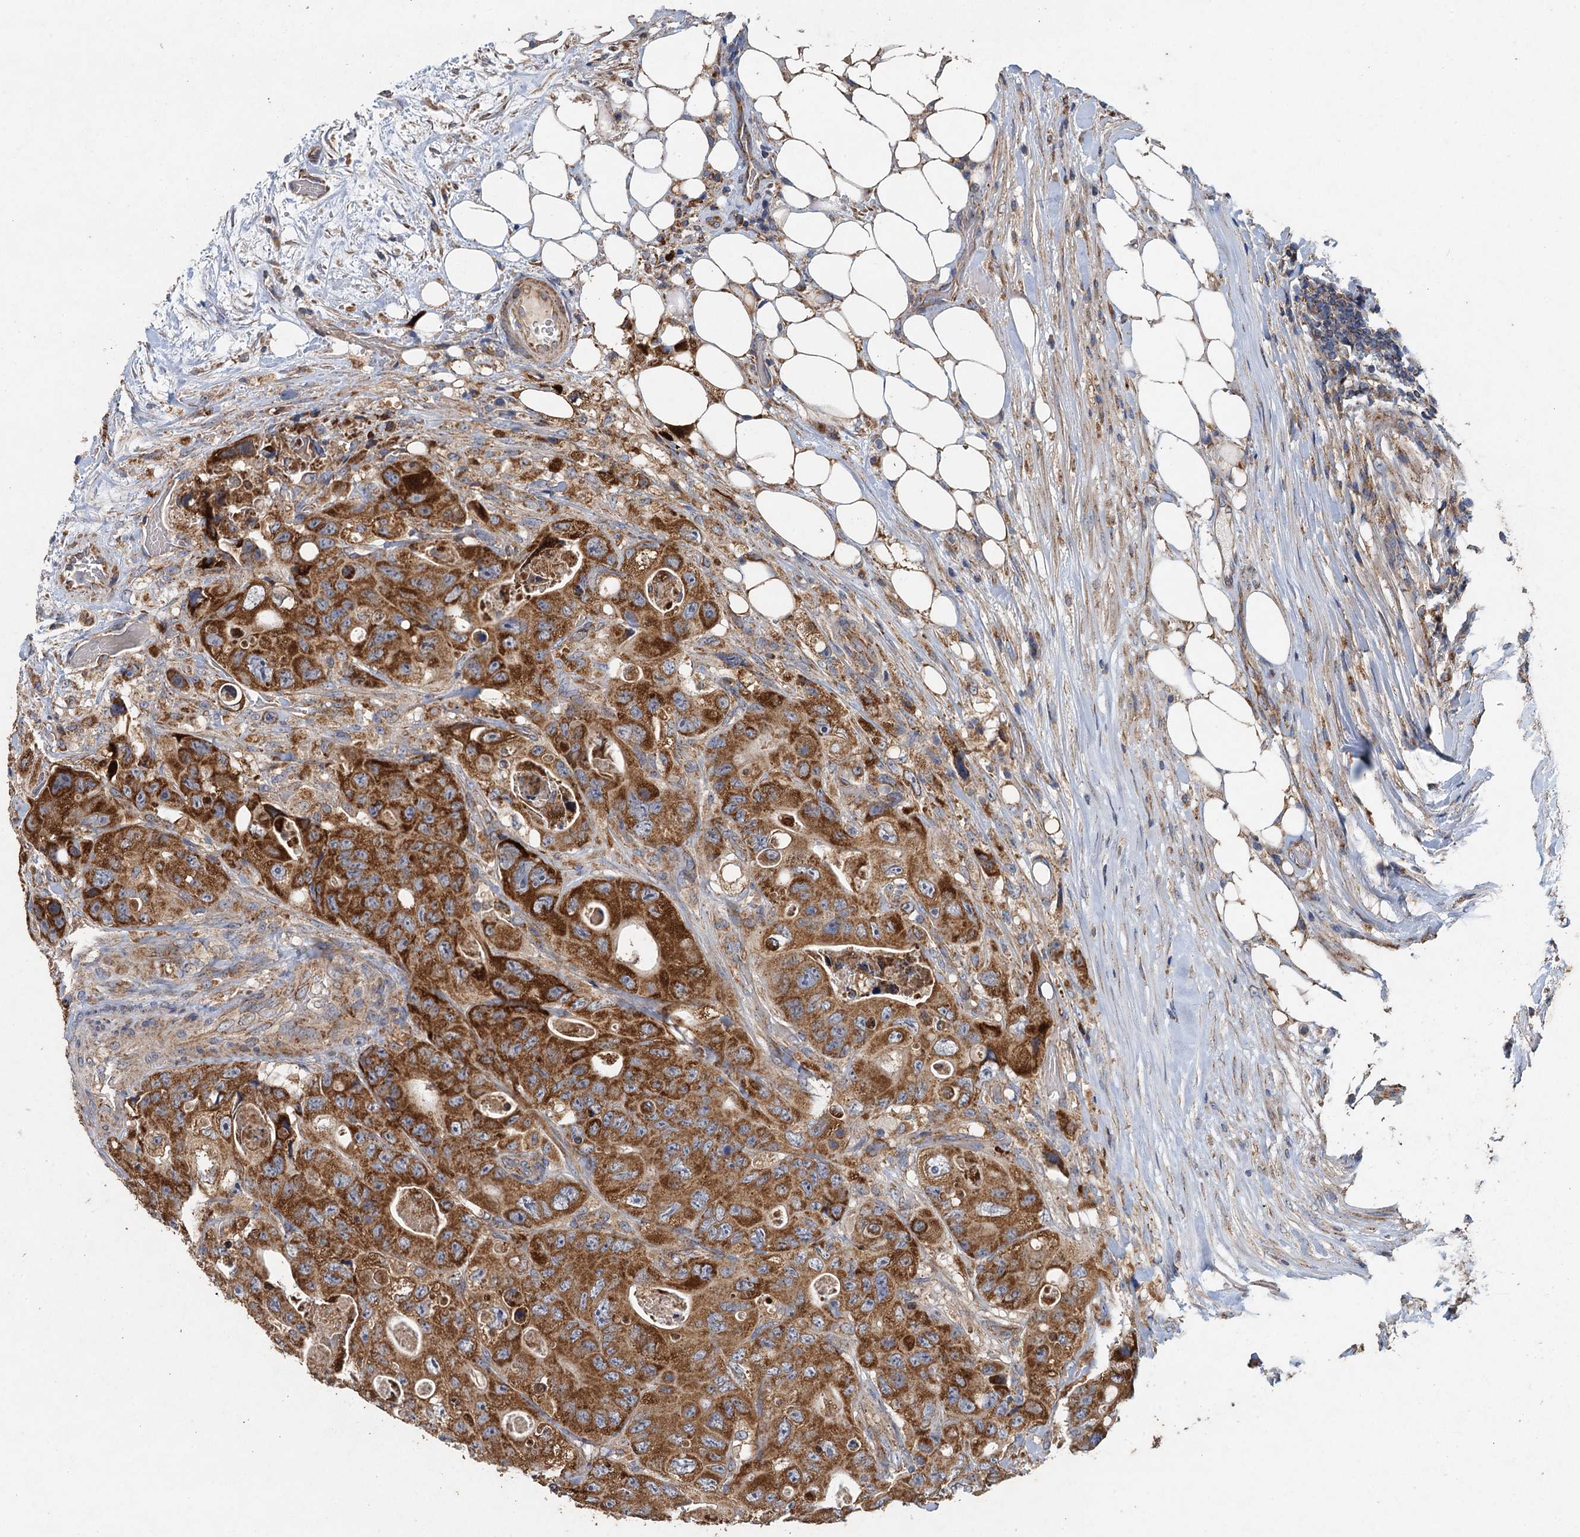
{"staining": {"intensity": "strong", "quantity": ">75%", "location": "cytoplasmic/membranous"}, "tissue": "colorectal cancer", "cell_type": "Tumor cells", "image_type": "cancer", "snomed": [{"axis": "morphology", "description": "Adenocarcinoma, NOS"}, {"axis": "topography", "description": "Colon"}], "caption": "A brown stain labels strong cytoplasmic/membranous positivity of a protein in human colorectal adenocarcinoma tumor cells.", "gene": "BCS1L", "patient": {"sex": "female", "age": 46}}